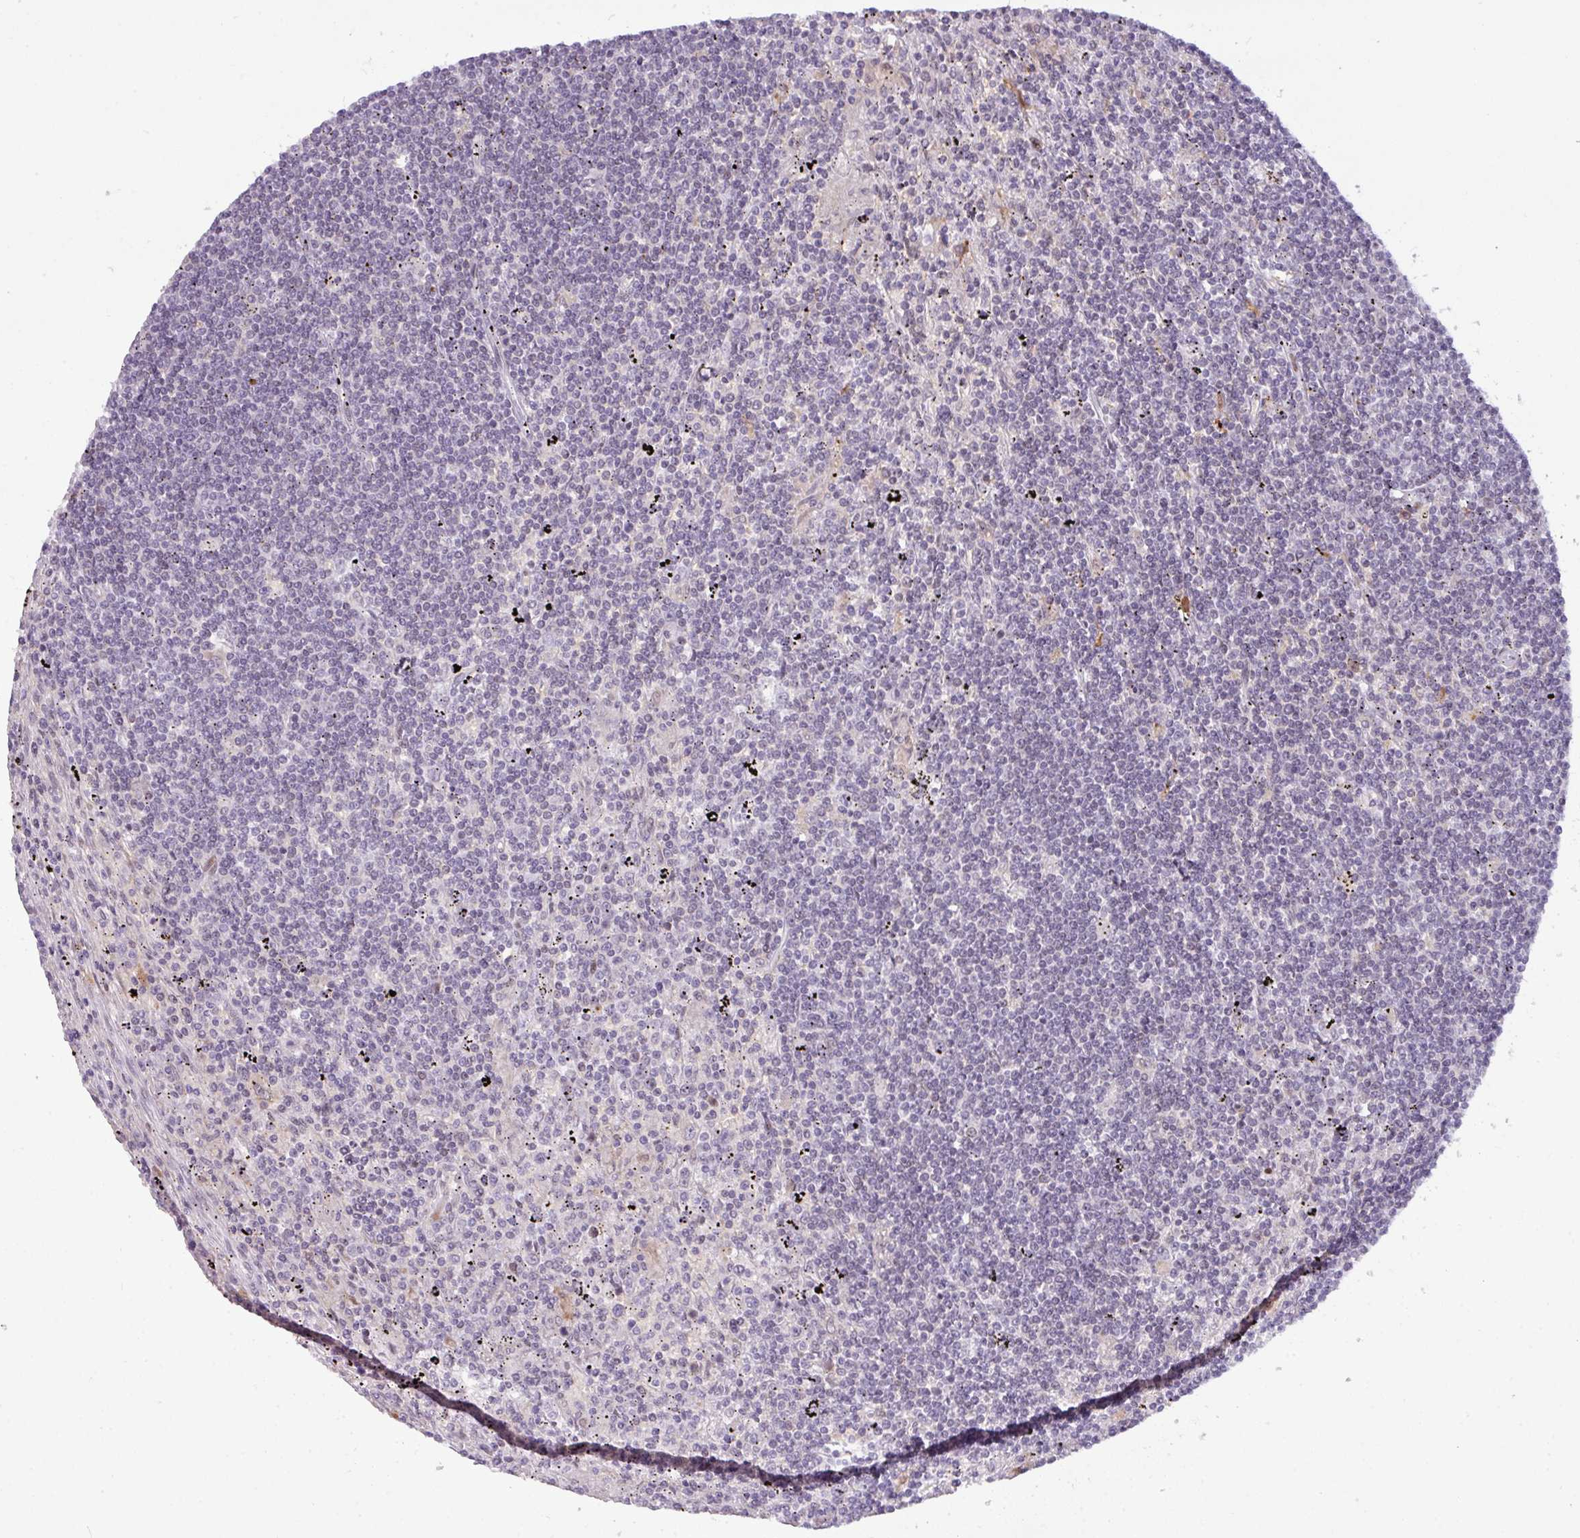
{"staining": {"intensity": "negative", "quantity": "none", "location": "none"}, "tissue": "lymphoma", "cell_type": "Tumor cells", "image_type": "cancer", "snomed": [{"axis": "morphology", "description": "Malignant lymphoma, non-Hodgkin's type, Low grade"}, {"axis": "topography", "description": "Spleen"}], "caption": "Lymphoma stained for a protein using immunohistochemistry displays no staining tumor cells.", "gene": "SLC66A2", "patient": {"sex": "male", "age": 76}}